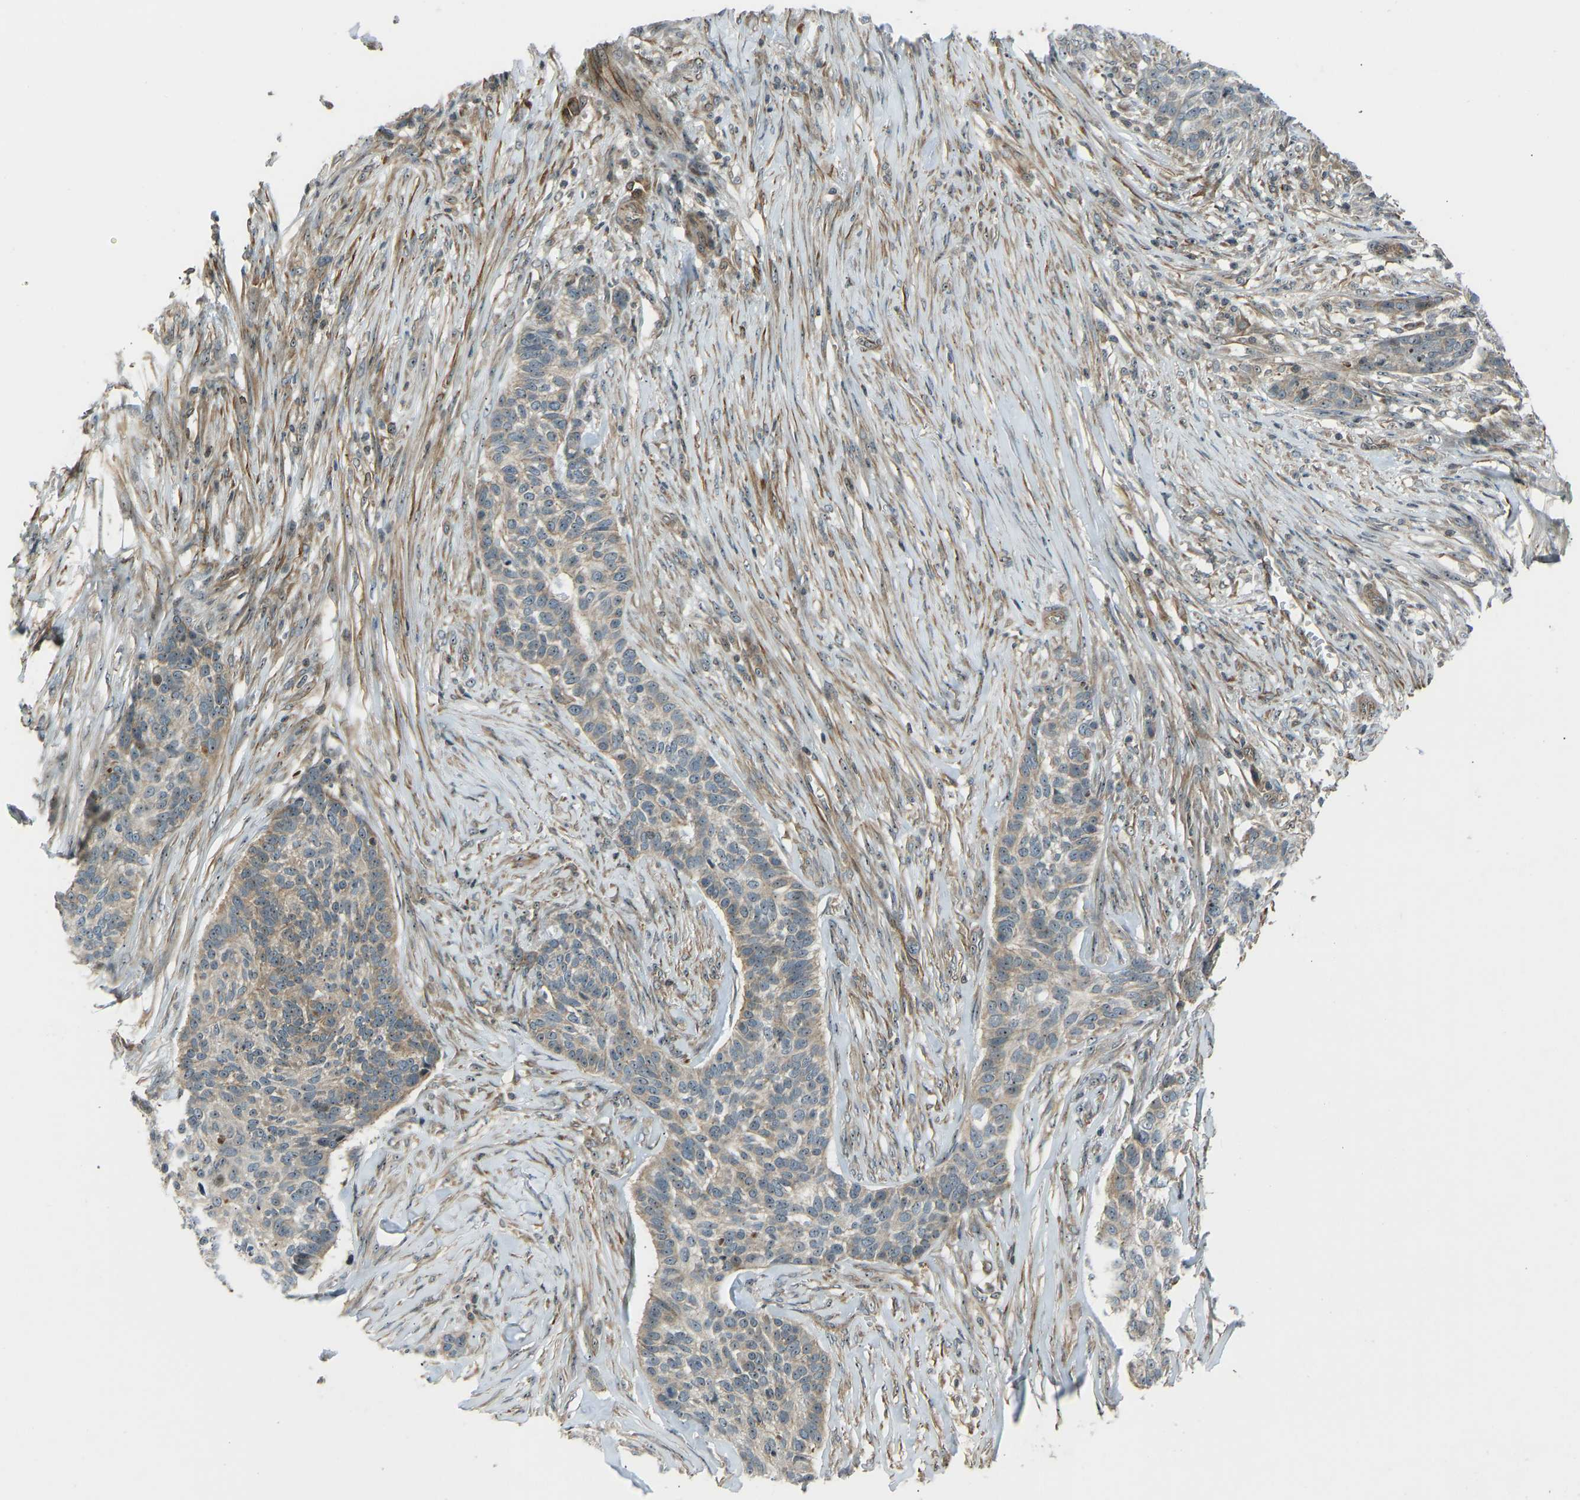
{"staining": {"intensity": "moderate", "quantity": "25%-75%", "location": "cytoplasmic/membranous"}, "tissue": "skin cancer", "cell_type": "Tumor cells", "image_type": "cancer", "snomed": [{"axis": "morphology", "description": "Basal cell carcinoma"}, {"axis": "topography", "description": "Skin"}], "caption": "Immunohistochemical staining of human basal cell carcinoma (skin) exhibits medium levels of moderate cytoplasmic/membranous protein staining in approximately 25%-75% of tumor cells.", "gene": "SVOPL", "patient": {"sex": "male", "age": 85}}